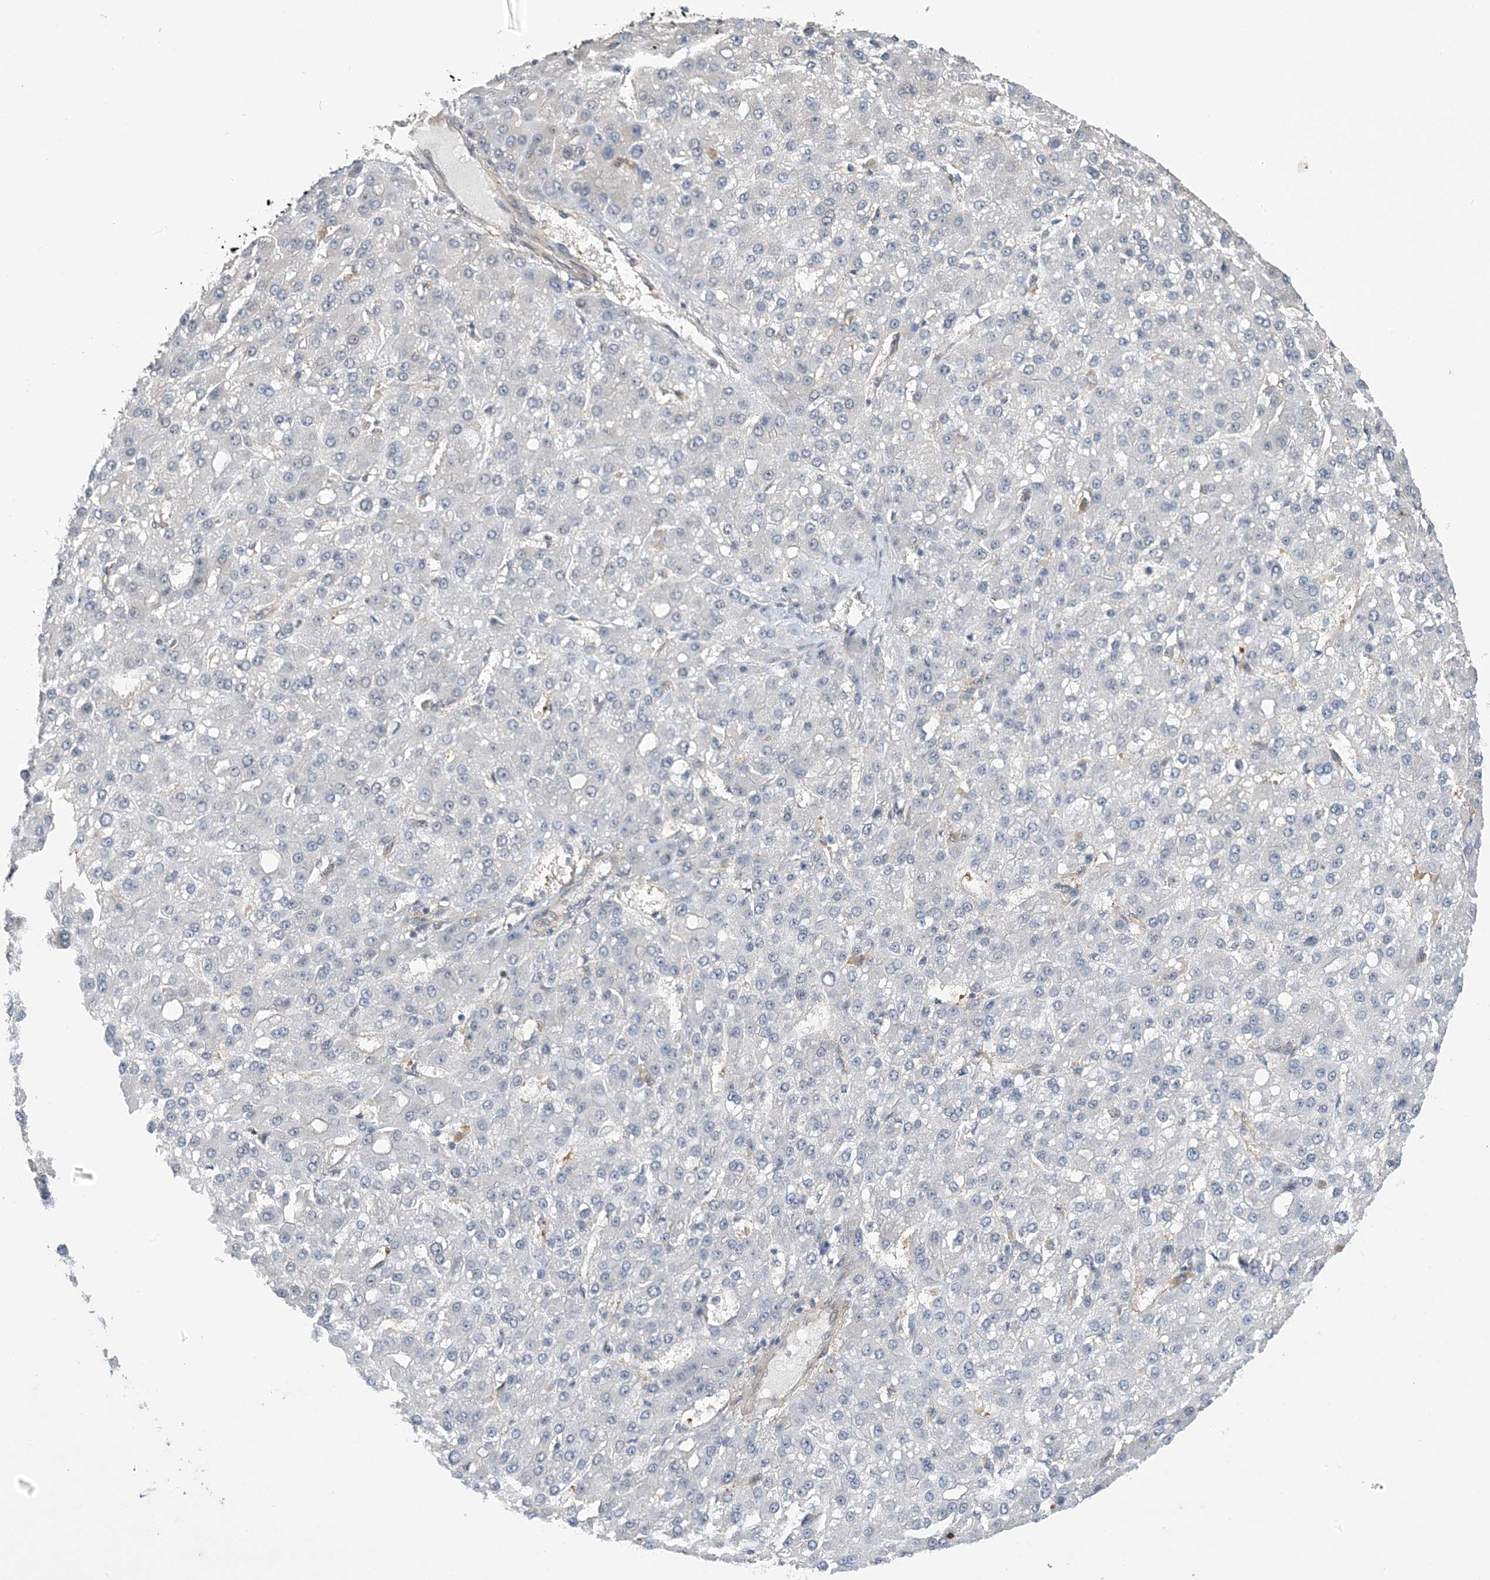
{"staining": {"intensity": "negative", "quantity": "none", "location": "none"}, "tissue": "liver cancer", "cell_type": "Tumor cells", "image_type": "cancer", "snomed": [{"axis": "morphology", "description": "Carcinoma, Hepatocellular, NOS"}, {"axis": "topography", "description": "Liver"}], "caption": "Image shows no significant protein expression in tumor cells of liver cancer (hepatocellular carcinoma).", "gene": "ZNF8", "patient": {"sex": "male", "age": 67}}